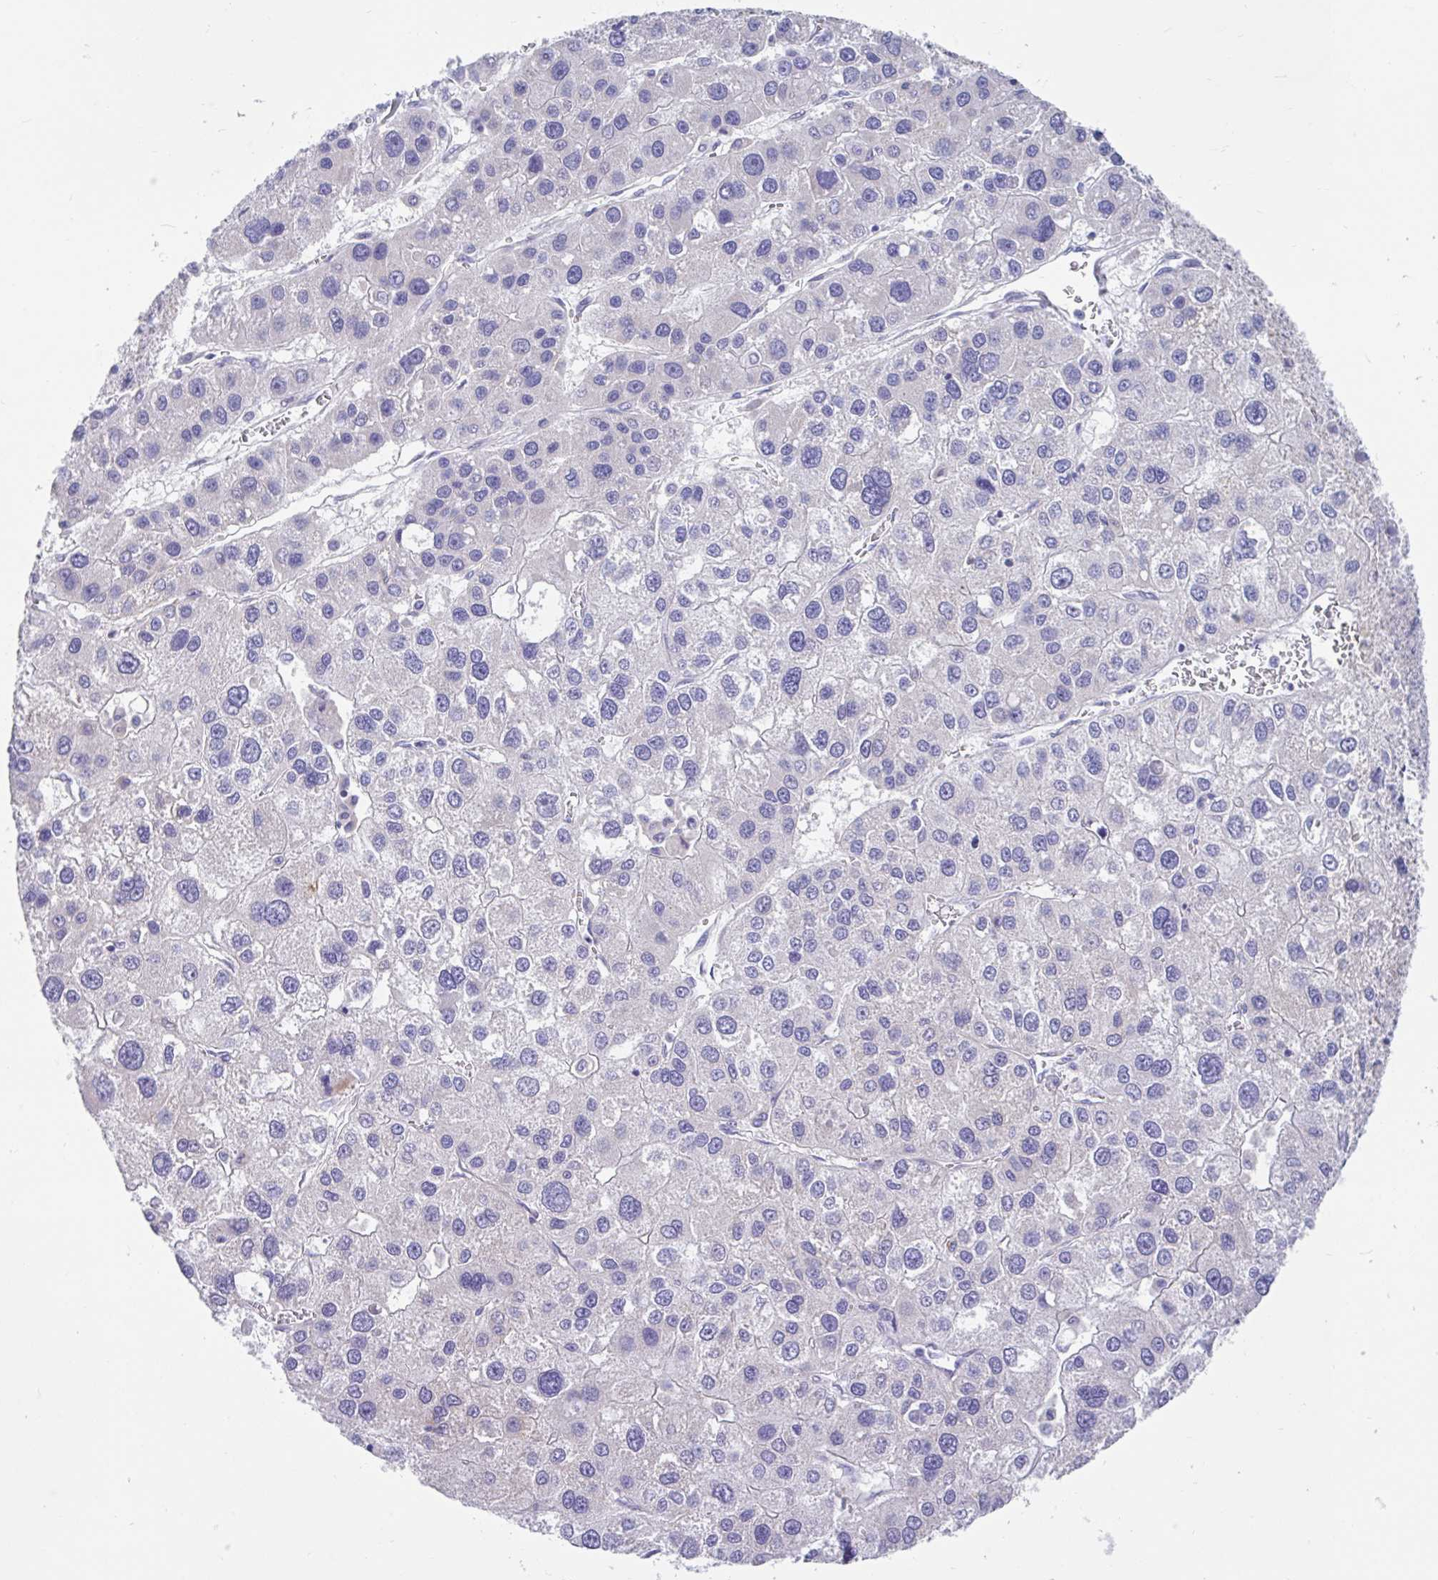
{"staining": {"intensity": "negative", "quantity": "none", "location": "none"}, "tissue": "liver cancer", "cell_type": "Tumor cells", "image_type": "cancer", "snomed": [{"axis": "morphology", "description": "Carcinoma, Hepatocellular, NOS"}, {"axis": "topography", "description": "Liver"}], "caption": "High magnification brightfield microscopy of hepatocellular carcinoma (liver) stained with DAB (3,3'-diaminobenzidine) (brown) and counterstained with hematoxylin (blue): tumor cells show no significant staining. (DAB IHC visualized using brightfield microscopy, high magnification).", "gene": "CCSAP", "patient": {"sex": "male", "age": 73}}